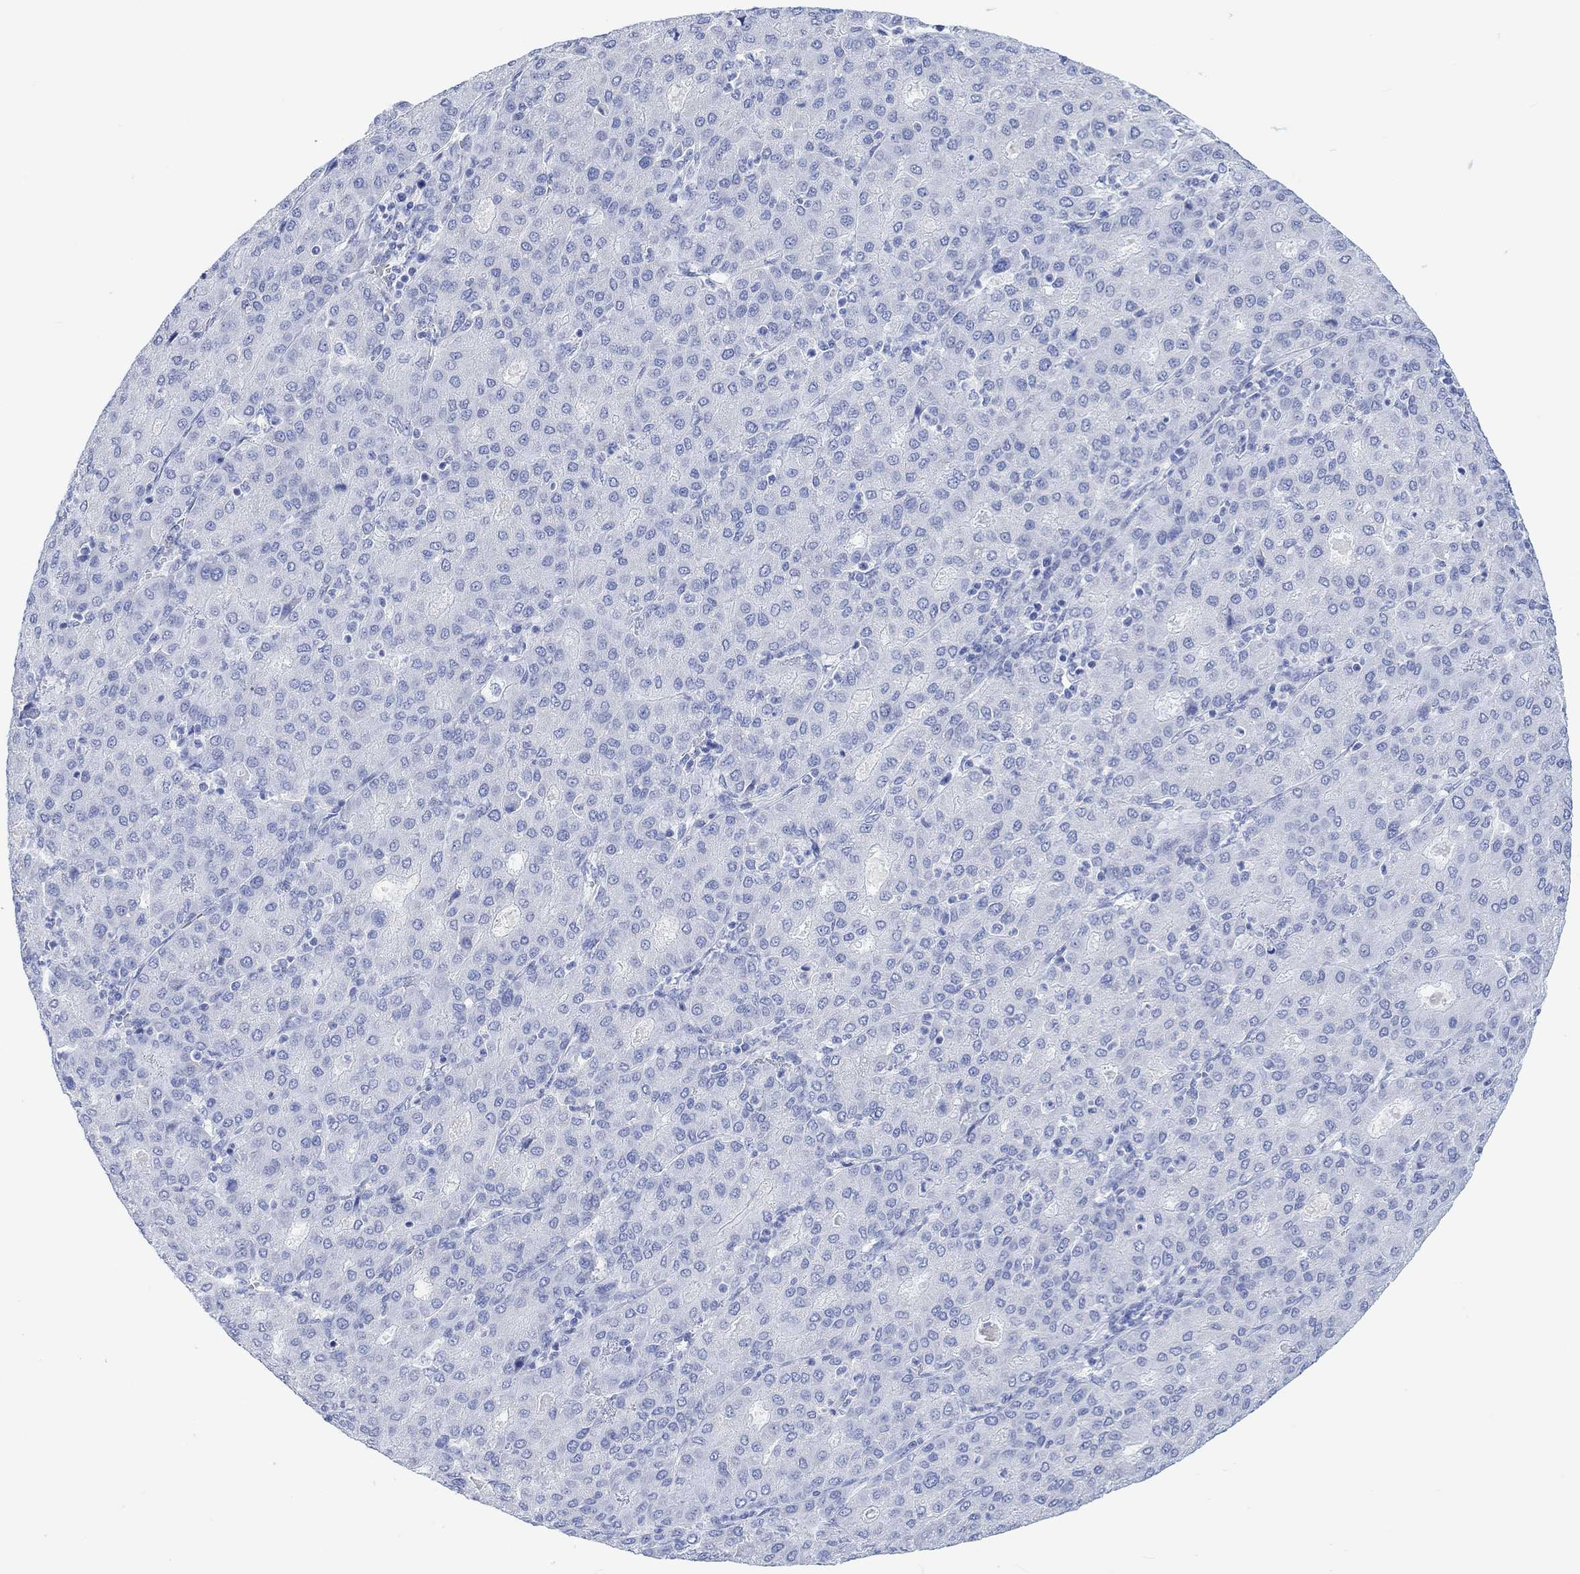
{"staining": {"intensity": "negative", "quantity": "none", "location": "none"}, "tissue": "liver cancer", "cell_type": "Tumor cells", "image_type": "cancer", "snomed": [{"axis": "morphology", "description": "Carcinoma, Hepatocellular, NOS"}, {"axis": "topography", "description": "Liver"}], "caption": "A high-resolution micrograph shows IHC staining of liver hepatocellular carcinoma, which reveals no significant staining in tumor cells. (IHC, brightfield microscopy, high magnification).", "gene": "CALCA", "patient": {"sex": "male", "age": 65}}